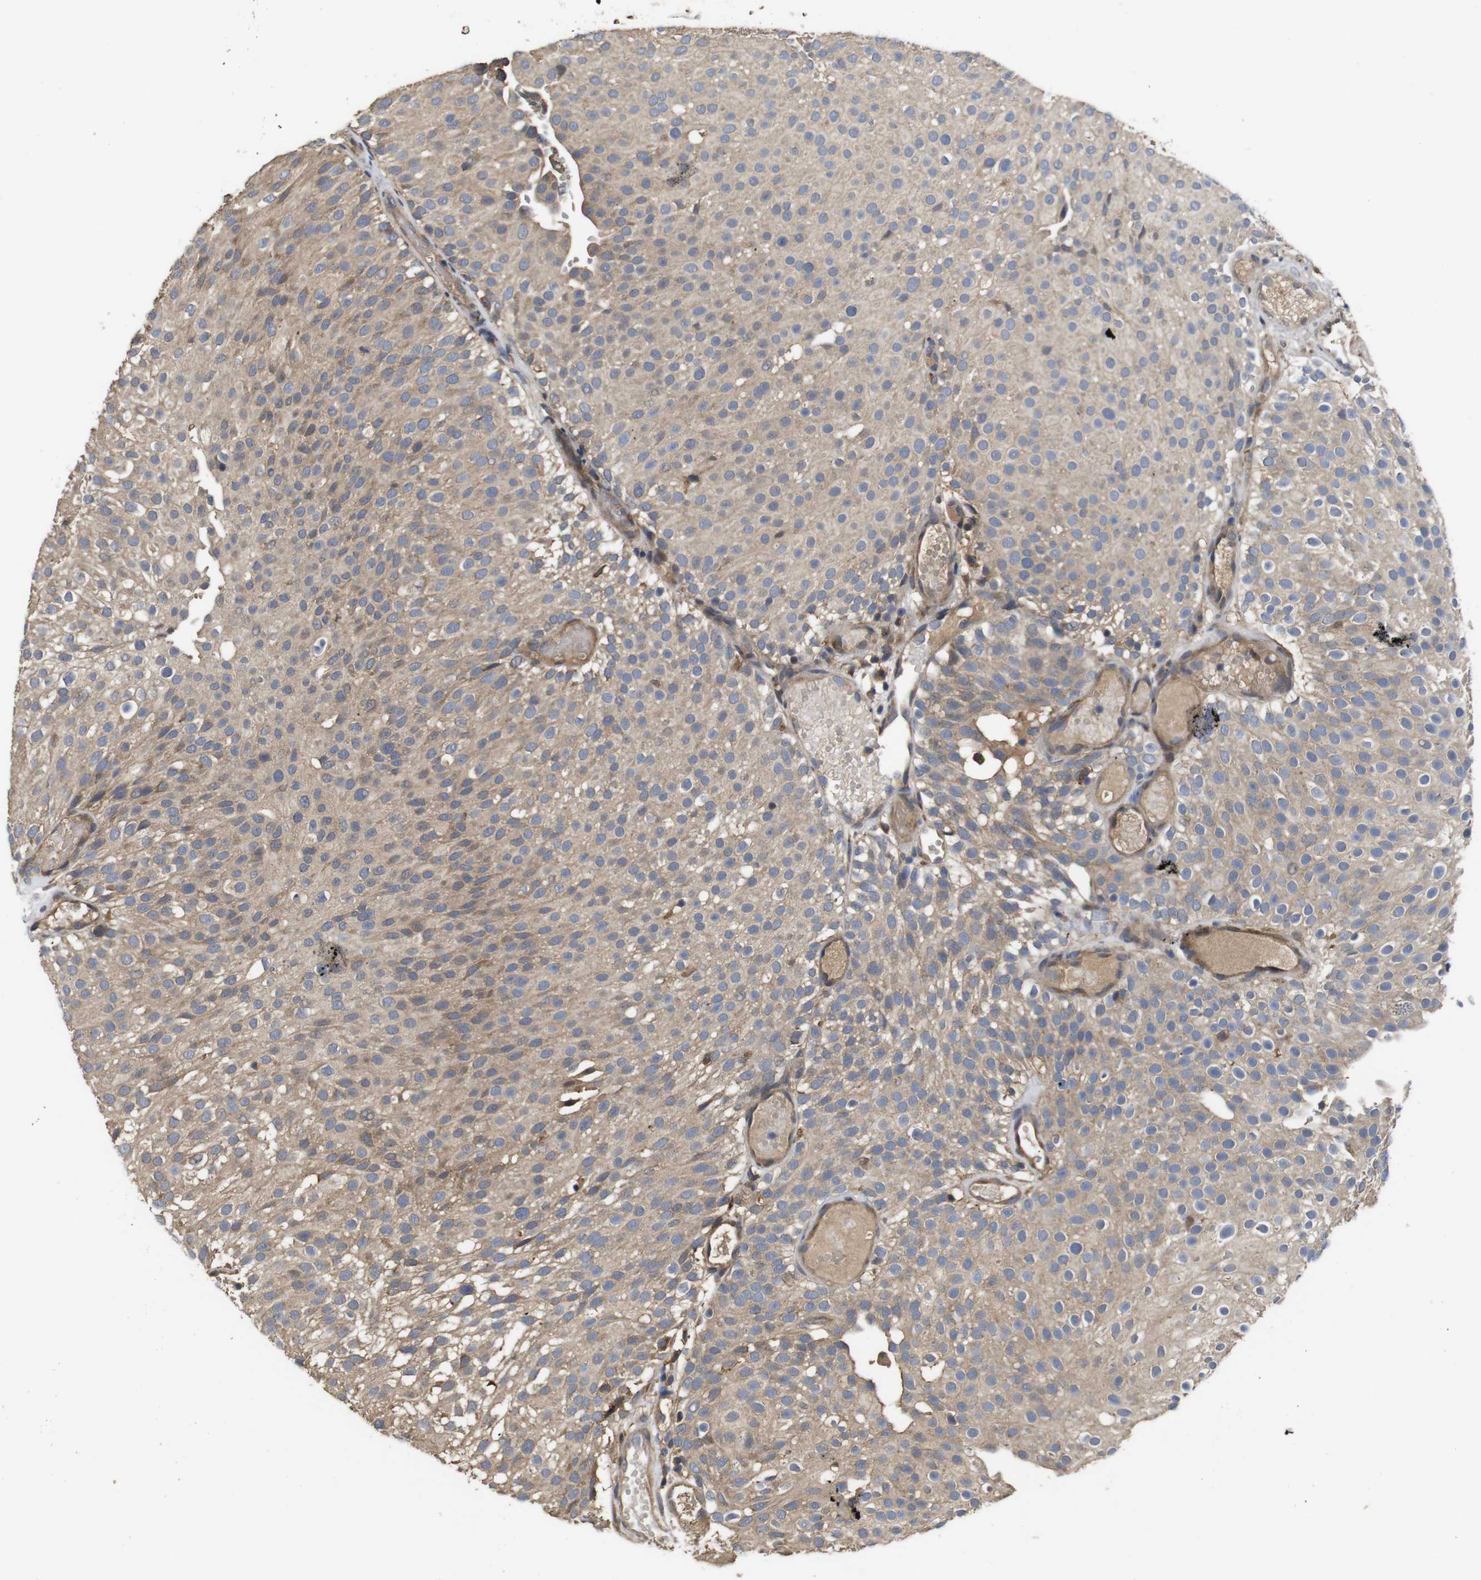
{"staining": {"intensity": "weak", "quantity": ">75%", "location": "cytoplasmic/membranous"}, "tissue": "urothelial cancer", "cell_type": "Tumor cells", "image_type": "cancer", "snomed": [{"axis": "morphology", "description": "Urothelial carcinoma, Low grade"}, {"axis": "topography", "description": "Urinary bladder"}], "caption": "Immunohistochemistry (IHC) micrograph of neoplastic tissue: human urothelial cancer stained using IHC exhibits low levels of weak protein expression localized specifically in the cytoplasmic/membranous of tumor cells, appearing as a cytoplasmic/membranous brown color.", "gene": "ARHGAP24", "patient": {"sex": "male", "age": 78}}